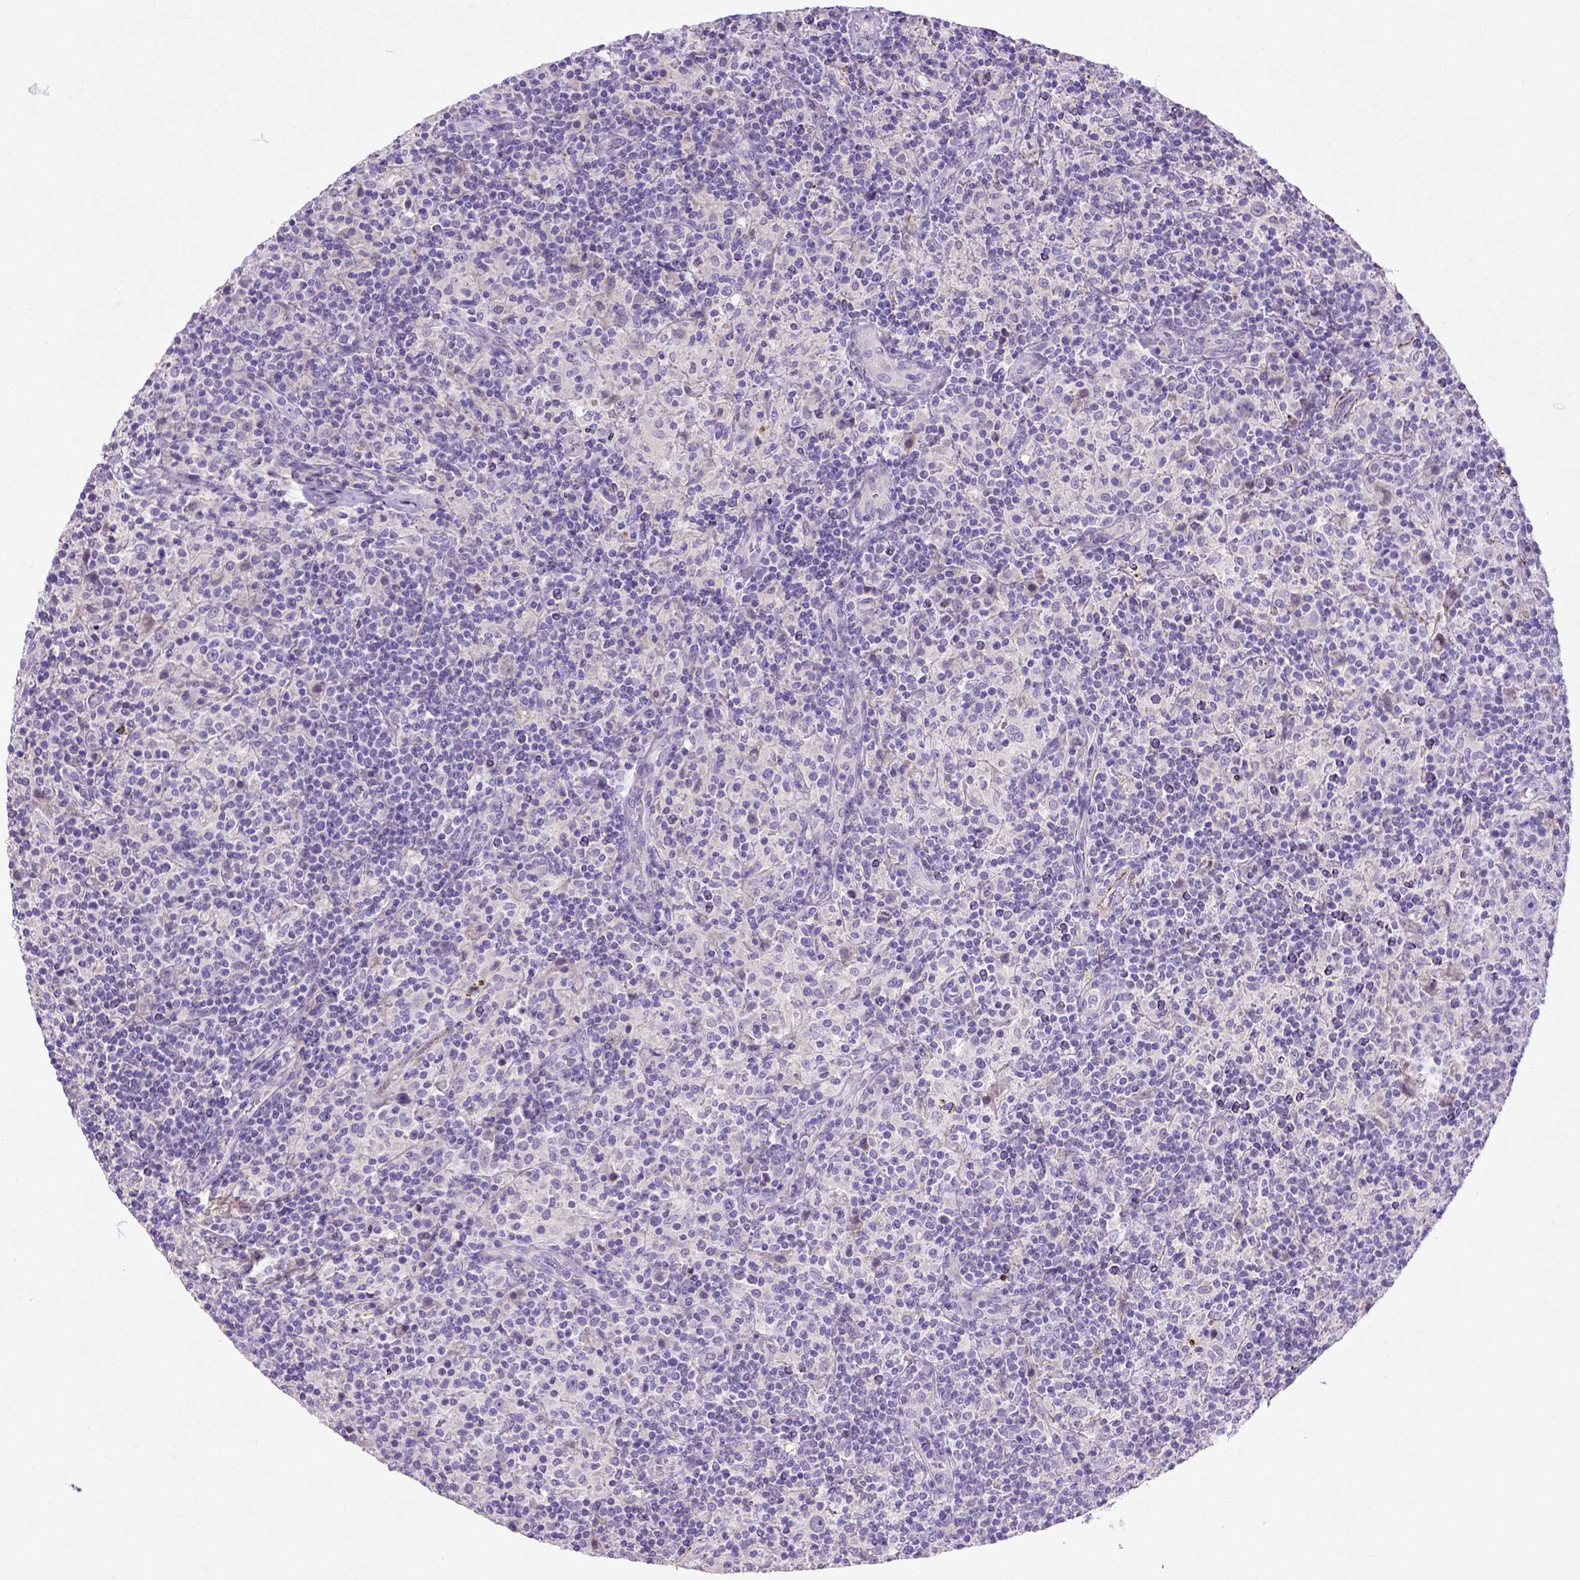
{"staining": {"intensity": "negative", "quantity": "none", "location": "none"}, "tissue": "lymphoma", "cell_type": "Tumor cells", "image_type": "cancer", "snomed": [{"axis": "morphology", "description": "Hodgkin's disease, NOS"}, {"axis": "topography", "description": "Lymph node"}], "caption": "Immunohistochemistry of lymphoma exhibits no positivity in tumor cells.", "gene": "NUDT2", "patient": {"sex": "male", "age": 70}}